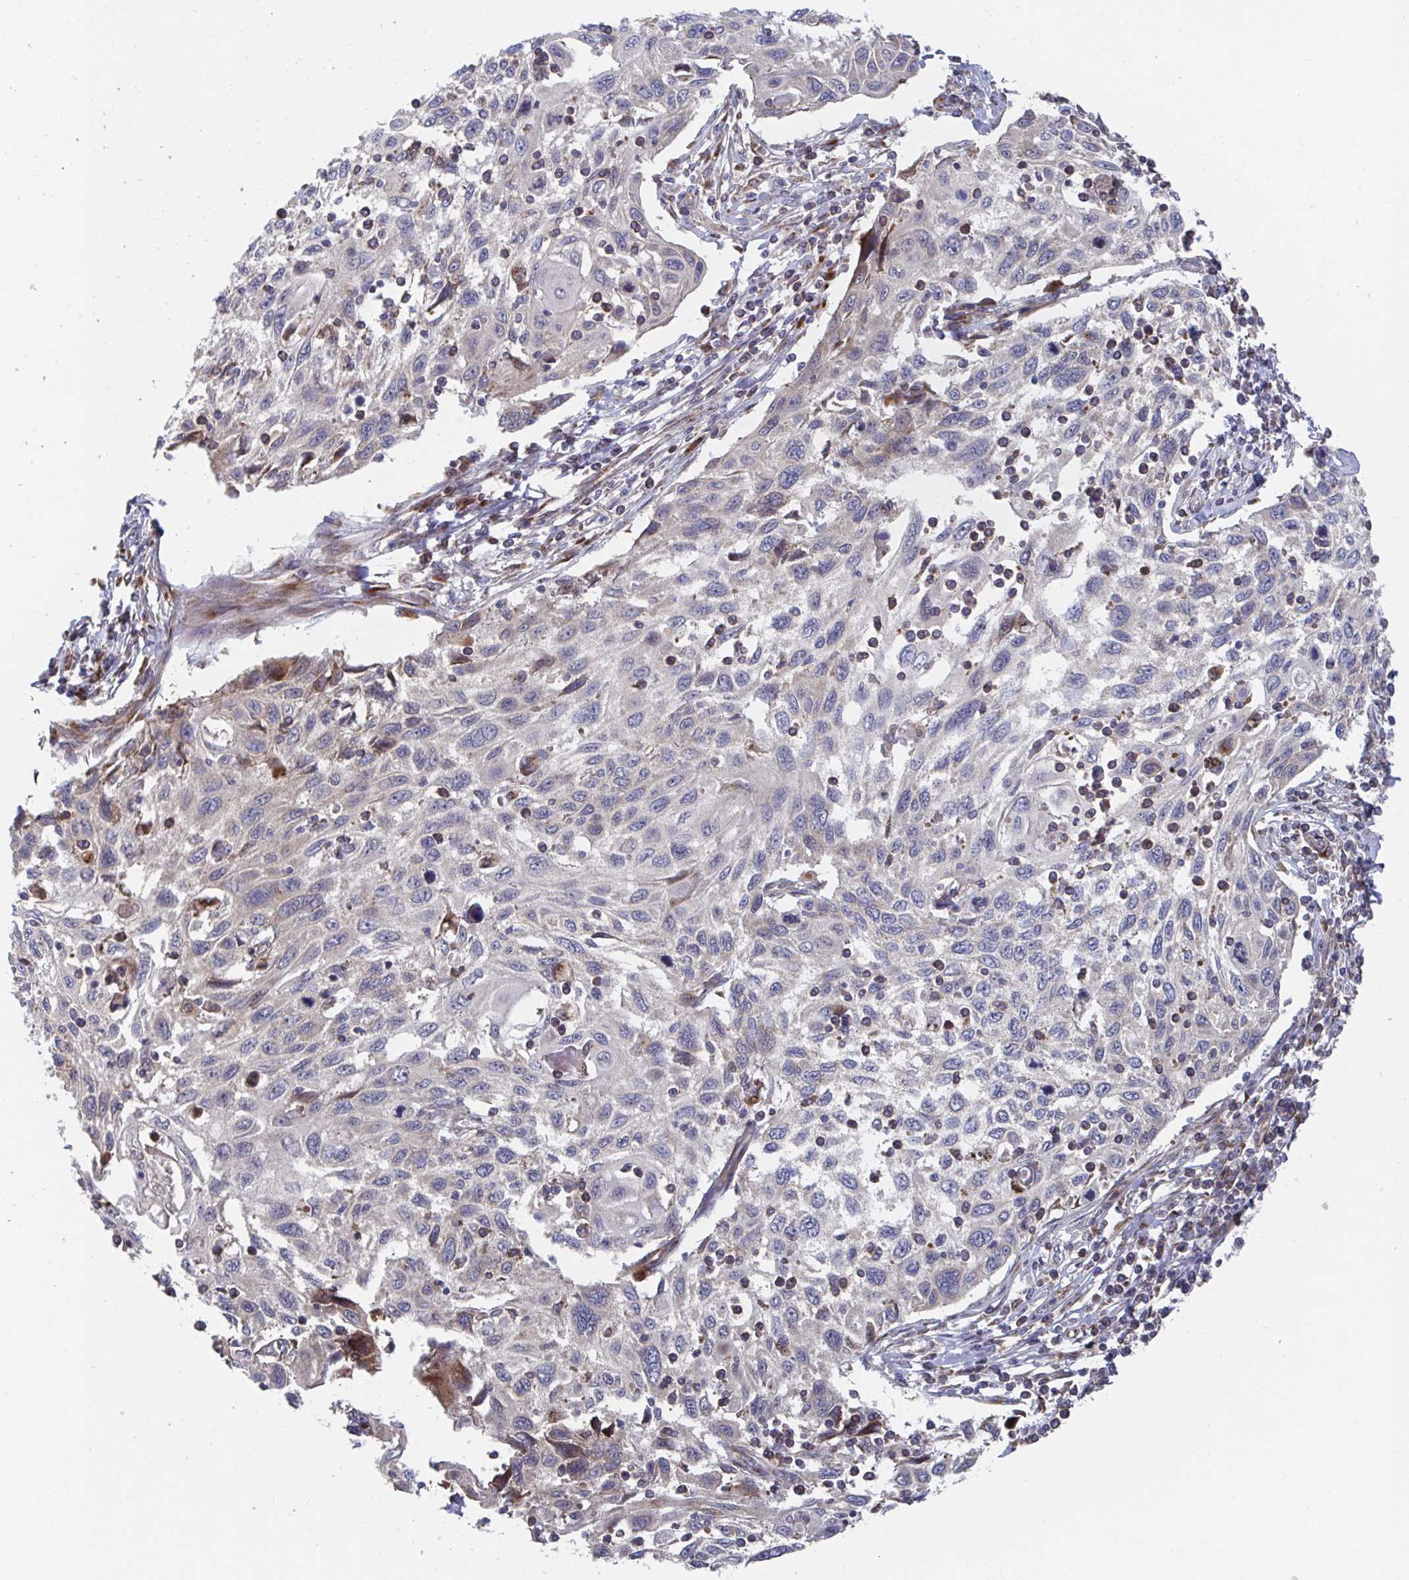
{"staining": {"intensity": "negative", "quantity": "none", "location": "none"}, "tissue": "cervical cancer", "cell_type": "Tumor cells", "image_type": "cancer", "snomed": [{"axis": "morphology", "description": "Squamous cell carcinoma, NOS"}, {"axis": "topography", "description": "Cervix"}], "caption": "Immunohistochemical staining of squamous cell carcinoma (cervical) displays no significant positivity in tumor cells.", "gene": "FJX1", "patient": {"sex": "female", "age": 70}}